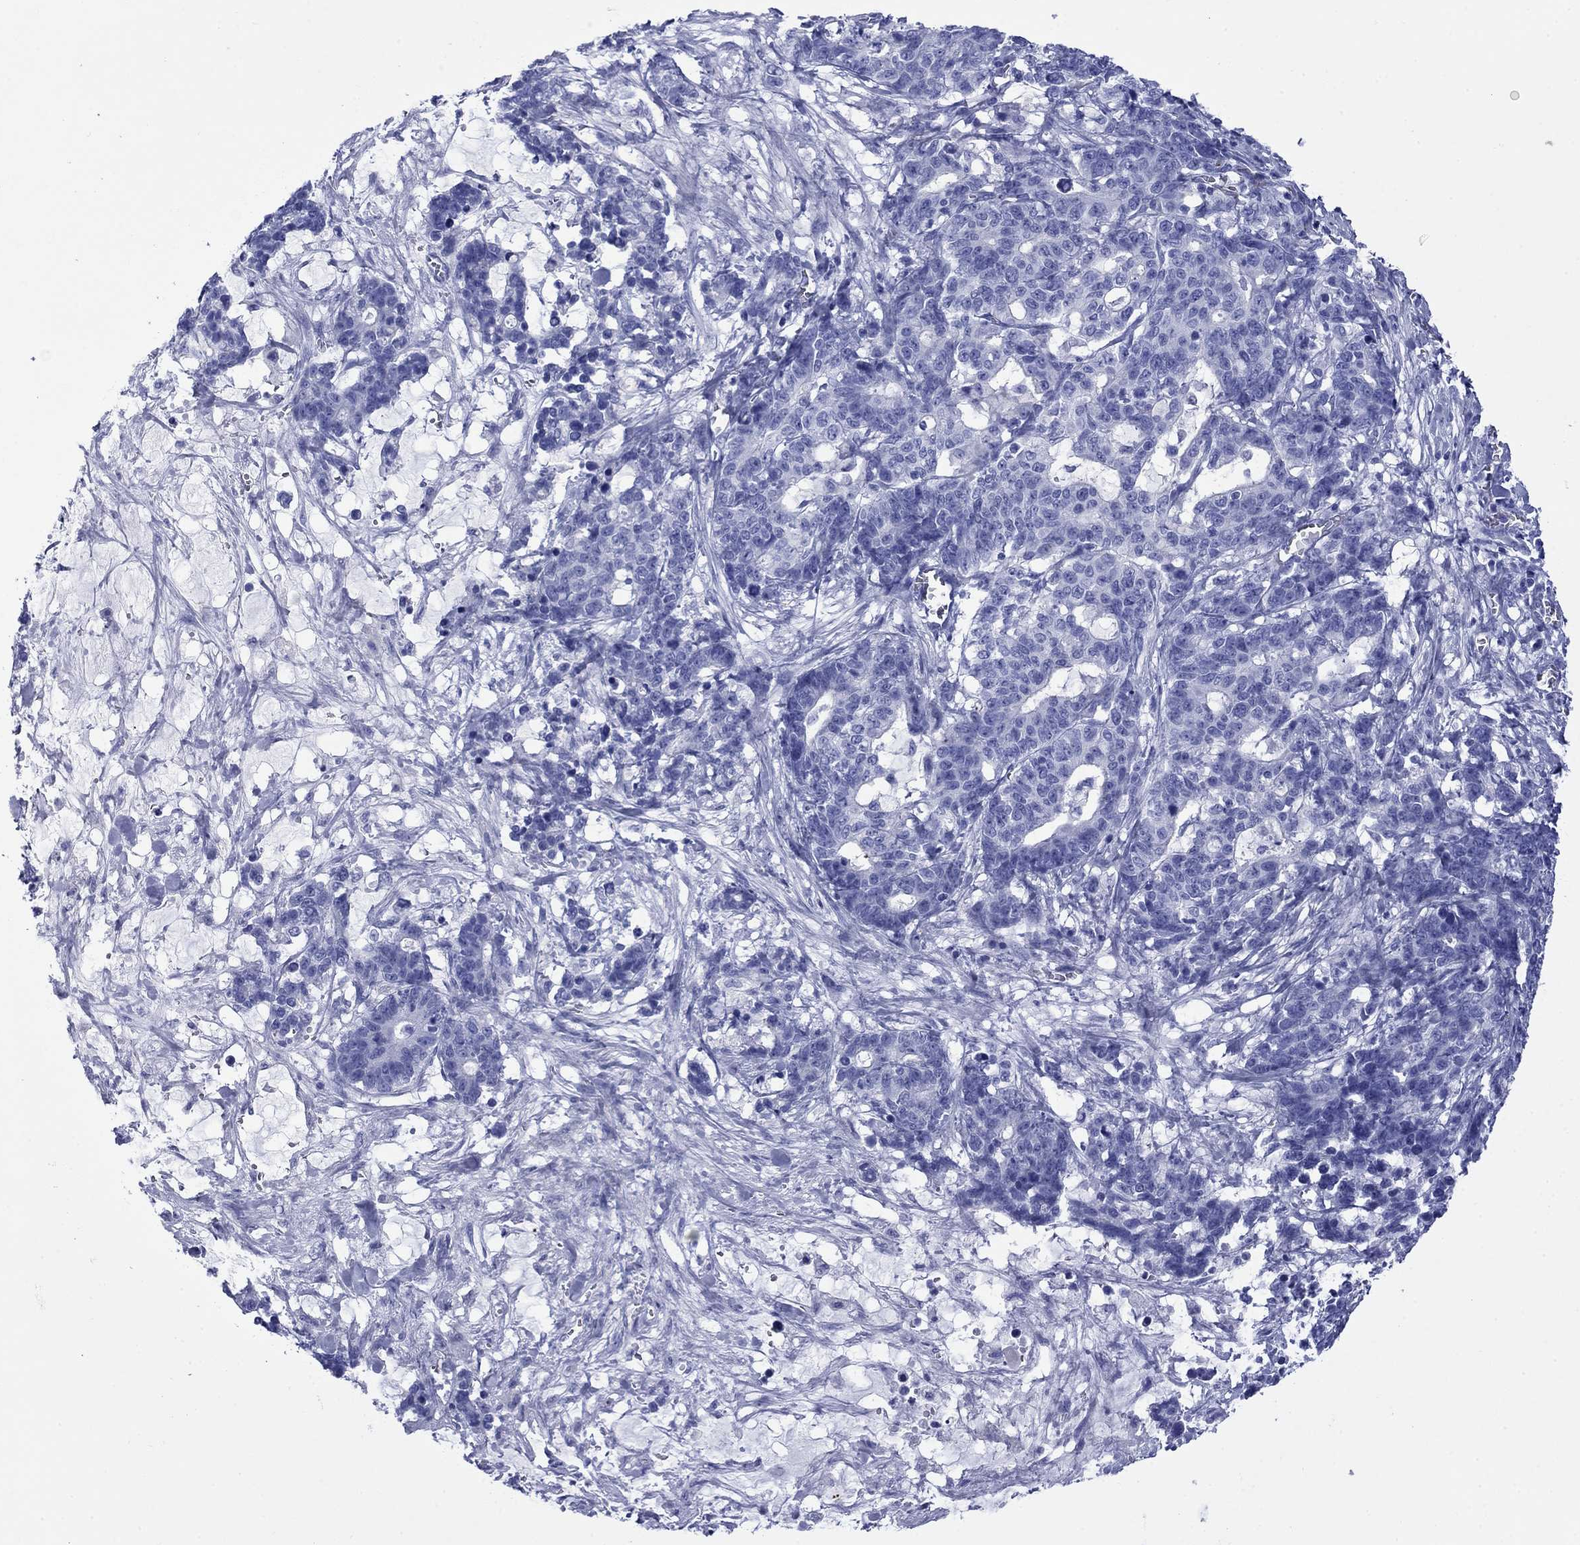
{"staining": {"intensity": "negative", "quantity": "none", "location": "none"}, "tissue": "stomach cancer", "cell_type": "Tumor cells", "image_type": "cancer", "snomed": [{"axis": "morphology", "description": "Normal tissue, NOS"}, {"axis": "morphology", "description": "Adenocarcinoma, NOS"}, {"axis": "topography", "description": "Stomach"}], "caption": "IHC of stomach adenocarcinoma displays no positivity in tumor cells.", "gene": "ROM1", "patient": {"sex": "female", "age": 64}}